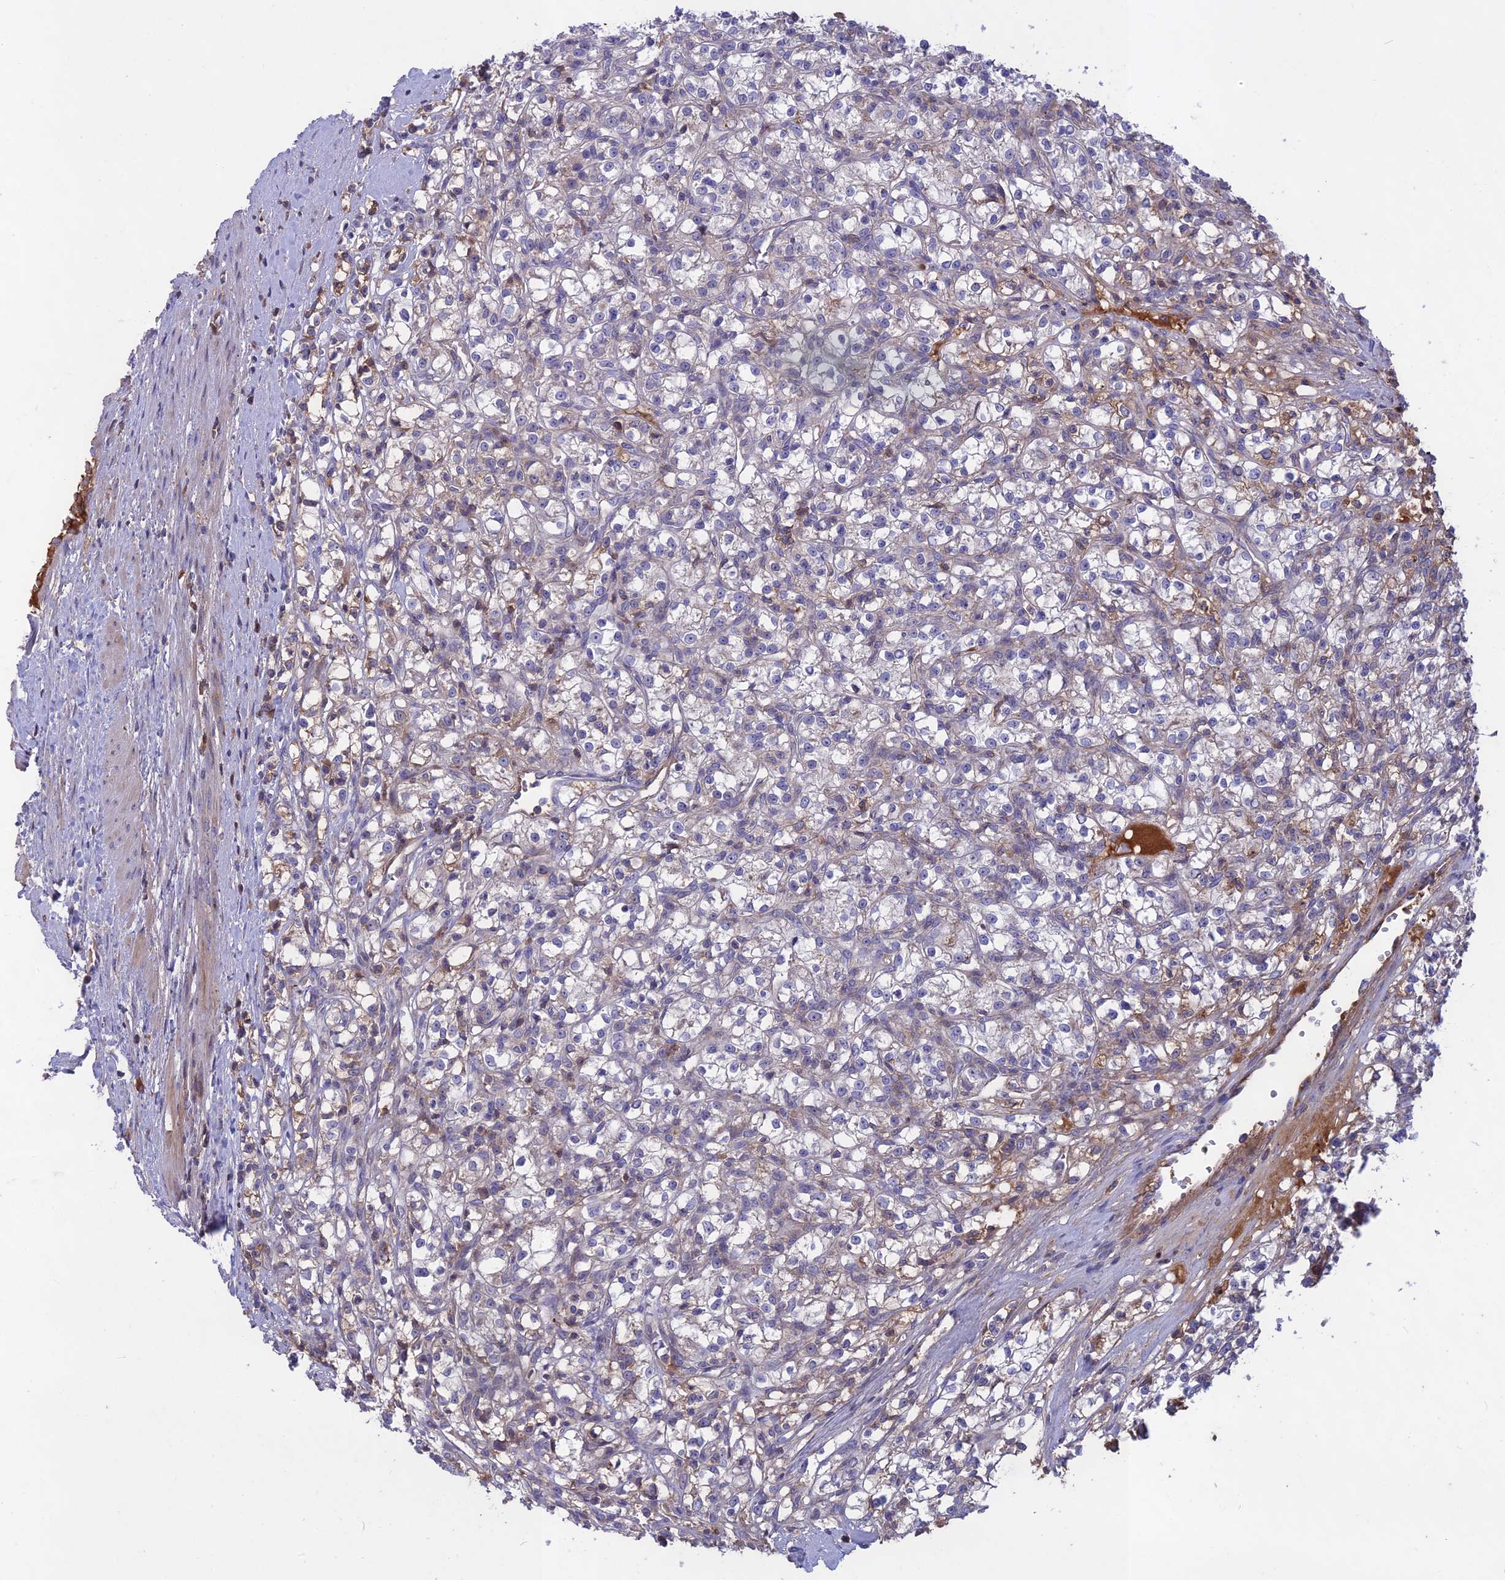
{"staining": {"intensity": "weak", "quantity": "<25%", "location": "cytoplasmic/membranous"}, "tissue": "renal cancer", "cell_type": "Tumor cells", "image_type": "cancer", "snomed": [{"axis": "morphology", "description": "Adenocarcinoma, NOS"}, {"axis": "topography", "description": "Kidney"}], "caption": "IHC of human renal adenocarcinoma demonstrates no expression in tumor cells.", "gene": "ADO", "patient": {"sex": "female", "age": 59}}